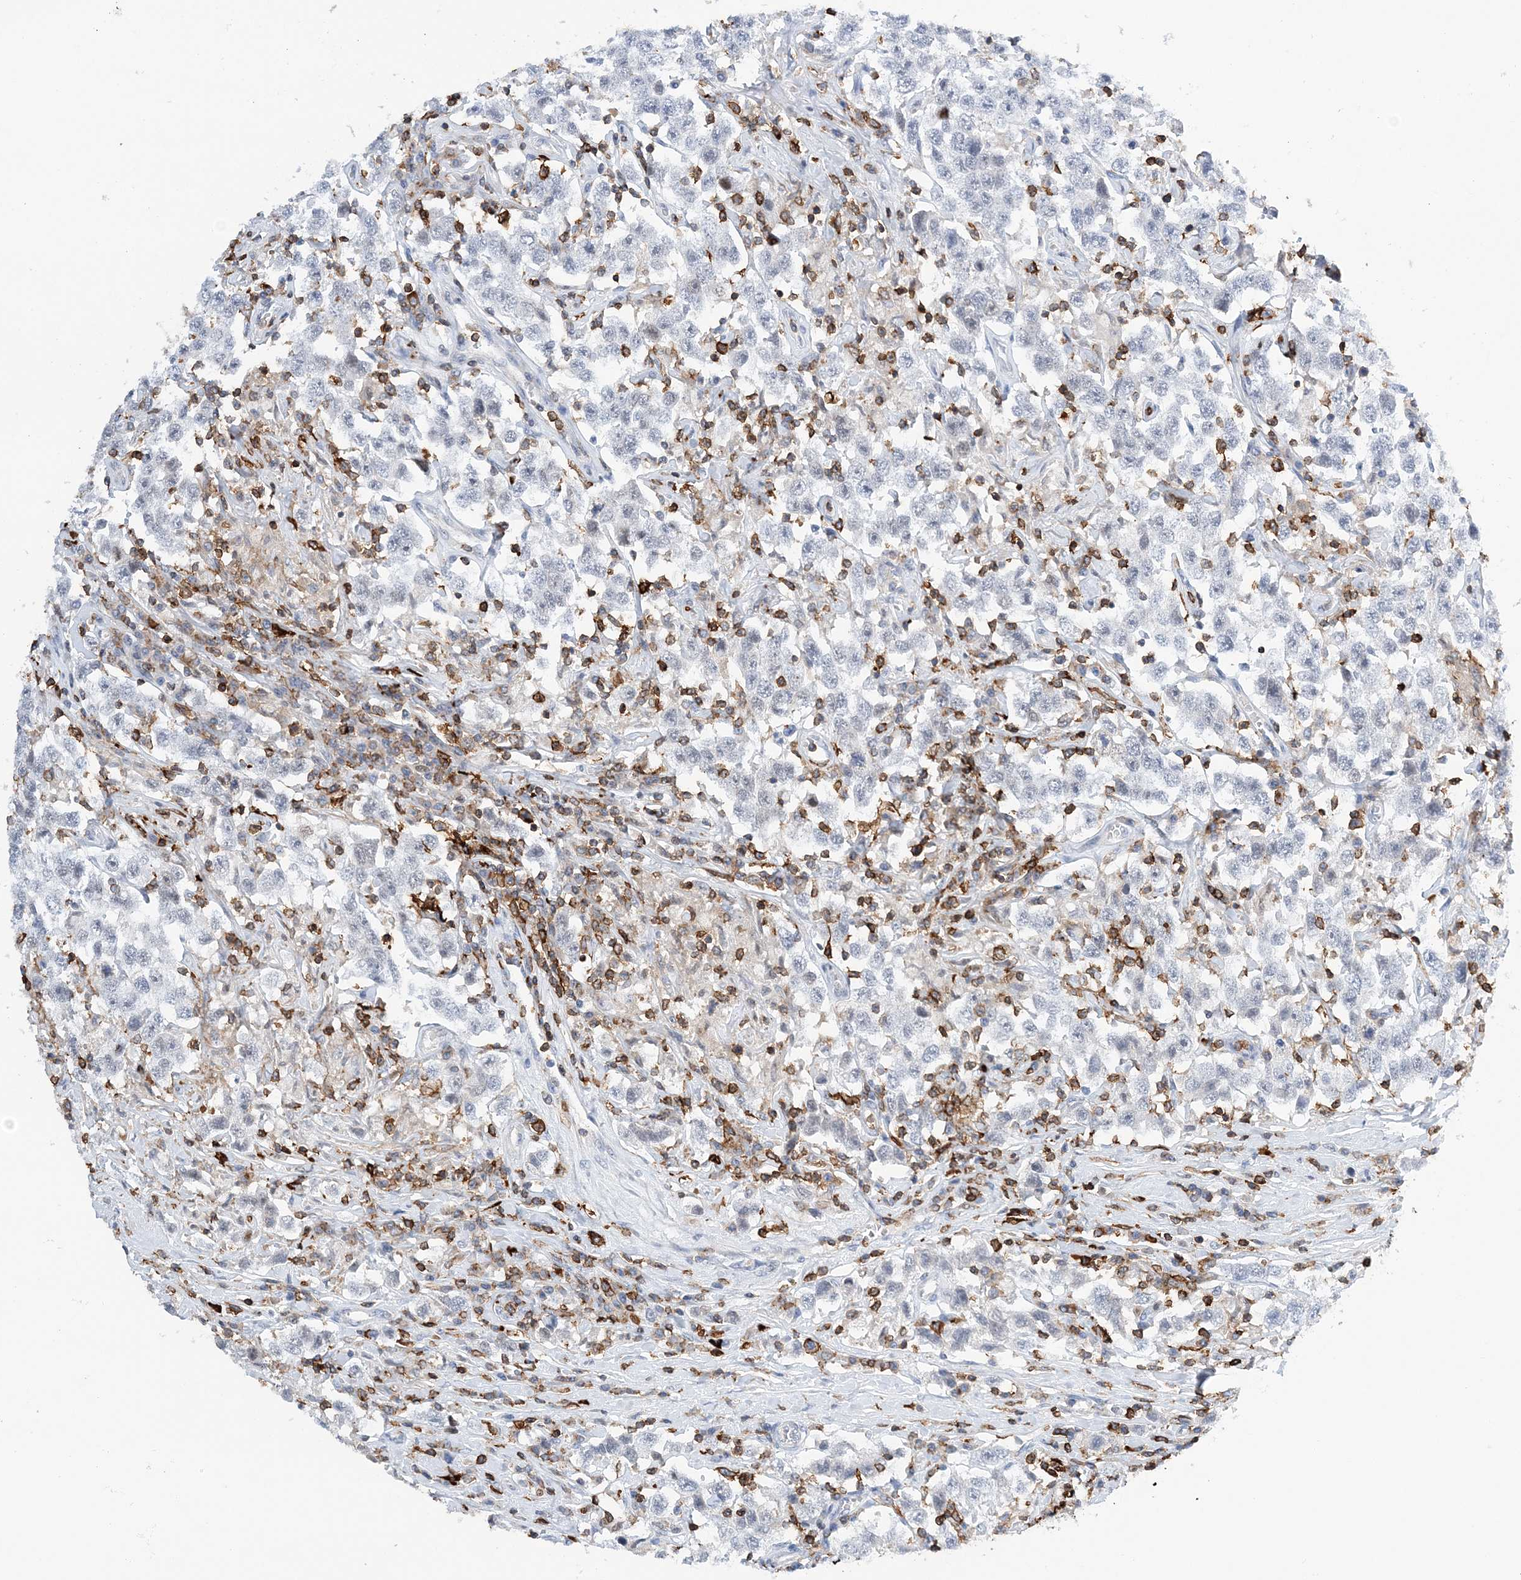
{"staining": {"intensity": "negative", "quantity": "none", "location": "none"}, "tissue": "testis cancer", "cell_type": "Tumor cells", "image_type": "cancer", "snomed": [{"axis": "morphology", "description": "Seminoma, NOS"}, {"axis": "topography", "description": "Testis"}], "caption": "DAB immunohistochemical staining of human testis seminoma demonstrates no significant staining in tumor cells.", "gene": "PRMT9", "patient": {"sex": "male", "age": 41}}